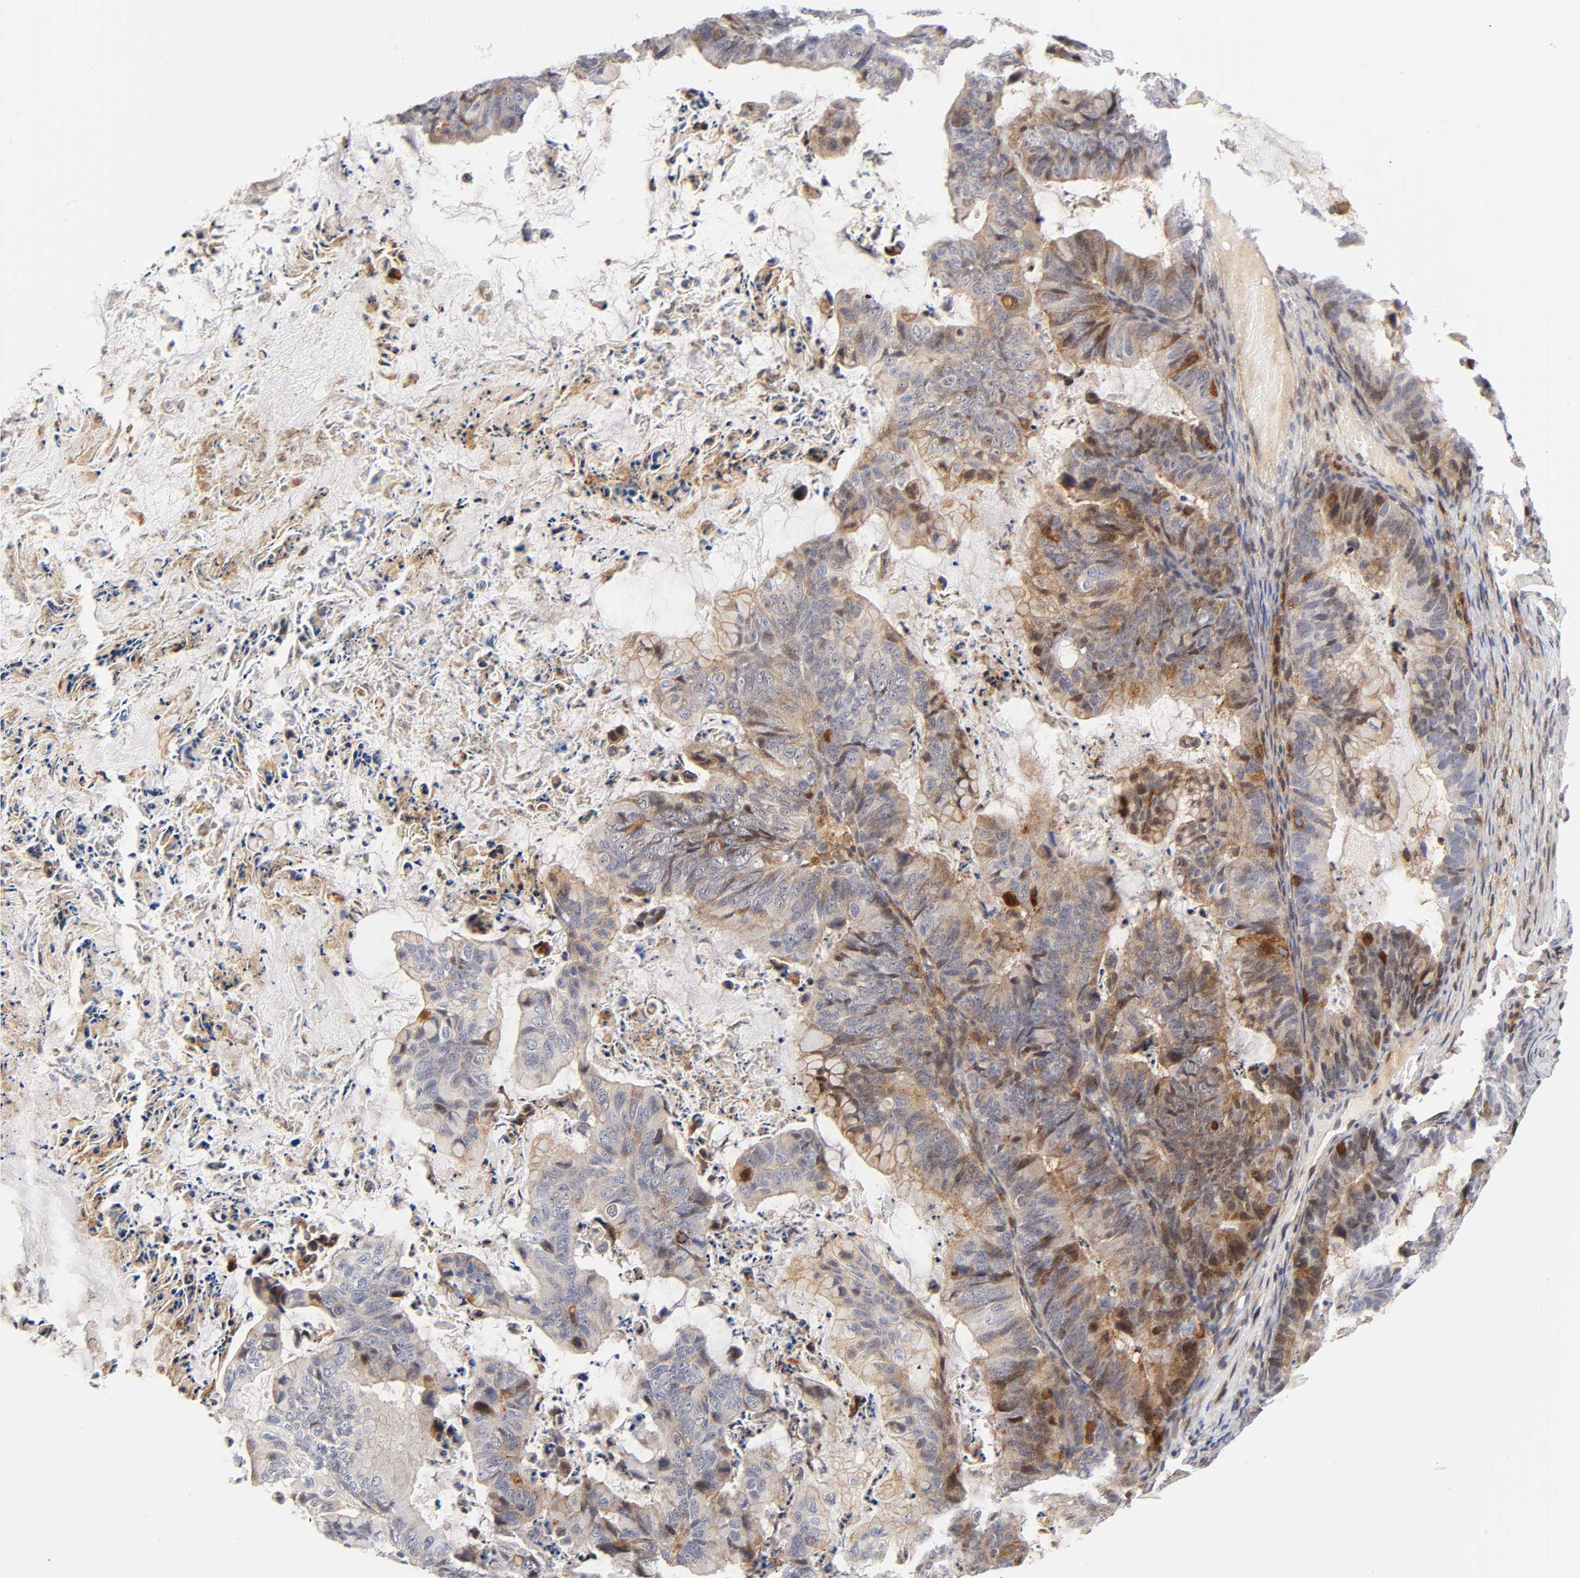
{"staining": {"intensity": "moderate", "quantity": "25%-75%", "location": "cytoplasmic/membranous"}, "tissue": "ovarian cancer", "cell_type": "Tumor cells", "image_type": "cancer", "snomed": [{"axis": "morphology", "description": "Cystadenocarcinoma, mucinous, NOS"}, {"axis": "topography", "description": "Ovary"}], "caption": "There is medium levels of moderate cytoplasmic/membranous expression in tumor cells of ovarian cancer (mucinous cystadenocarcinoma), as demonstrated by immunohistochemical staining (brown color).", "gene": "ANXA7", "patient": {"sex": "female", "age": 36}}